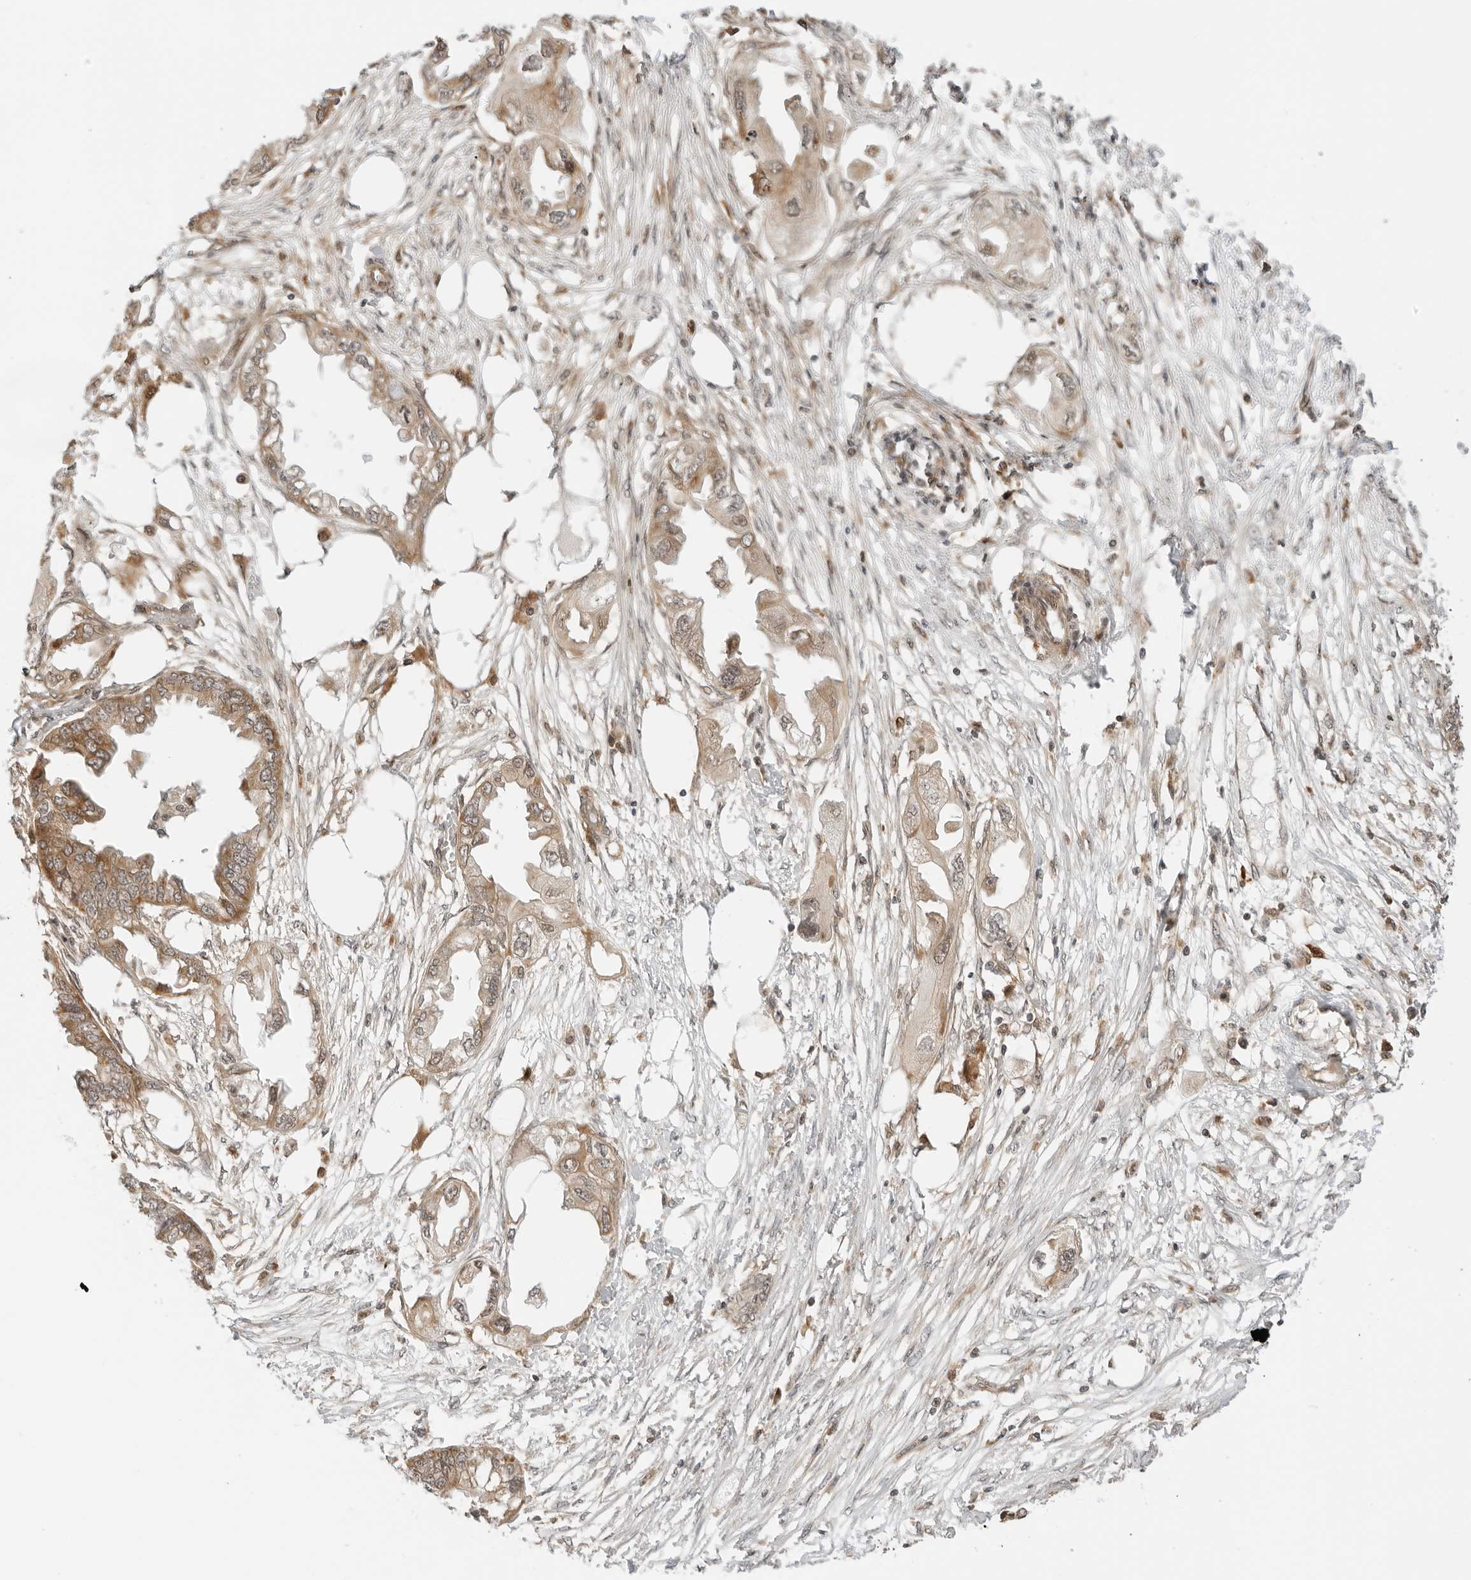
{"staining": {"intensity": "moderate", "quantity": ">75%", "location": "cytoplasmic/membranous"}, "tissue": "endometrial cancer", "cell_type": "Tumor cells", "image_type": "cancer", "snomed": [{"axis": "morphology", "description": "Adenocarcinoma, NOS"}, {"axis": "morphology", "description": "Adenocarcinoma, metastatic, NOS"}, {"axis": "topography", "description": "Adipose tissue"}, {"axis": "topography", "description": "Endometrium"}], "caption": "Immunohistochemical staining of adenocarcinoma (endometrial) reveals moderate cytoplasmic/membranous protein positivity in about >75% of tumor cells.", "gene": "RC3H1", "patient": {"sex": "female", "age": 67}}